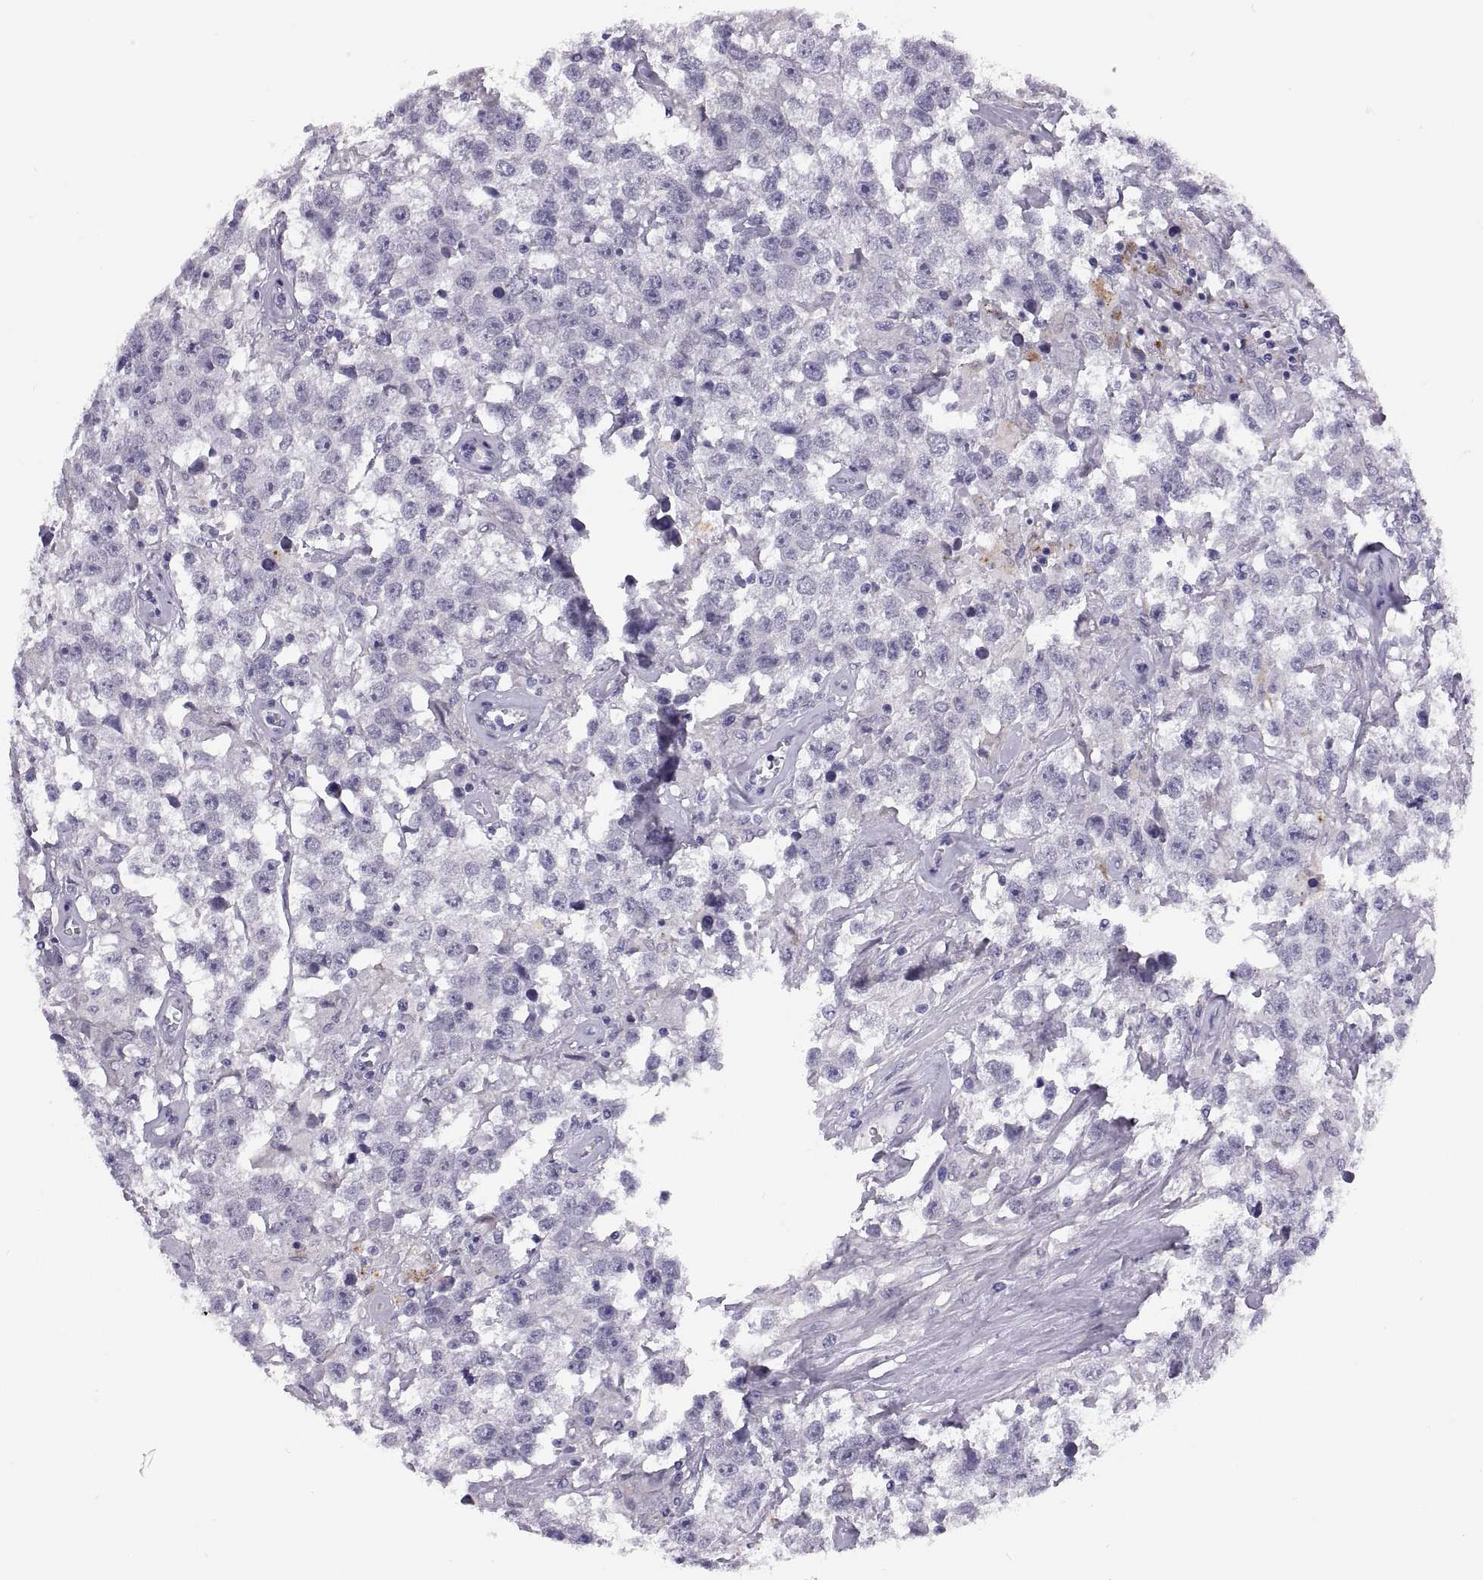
{"staining": {"intensity": "negative", "quantity": "none", "location": "none"}, "tissue": "testis cancer", "cell_type": "Tumor cells", "image_type": "cancer", "snomed": [{"axis": "morphology", "description": "Seminoma, NOS"}, {"axis": "topography", "description": "Testis"}], "caption": "Immunohistochemical staining of human testis seminoma demonstrates no significant expression in tumor cells.", "gene": "QRICH2", "patient": {"sex": "male", "age": 43}}